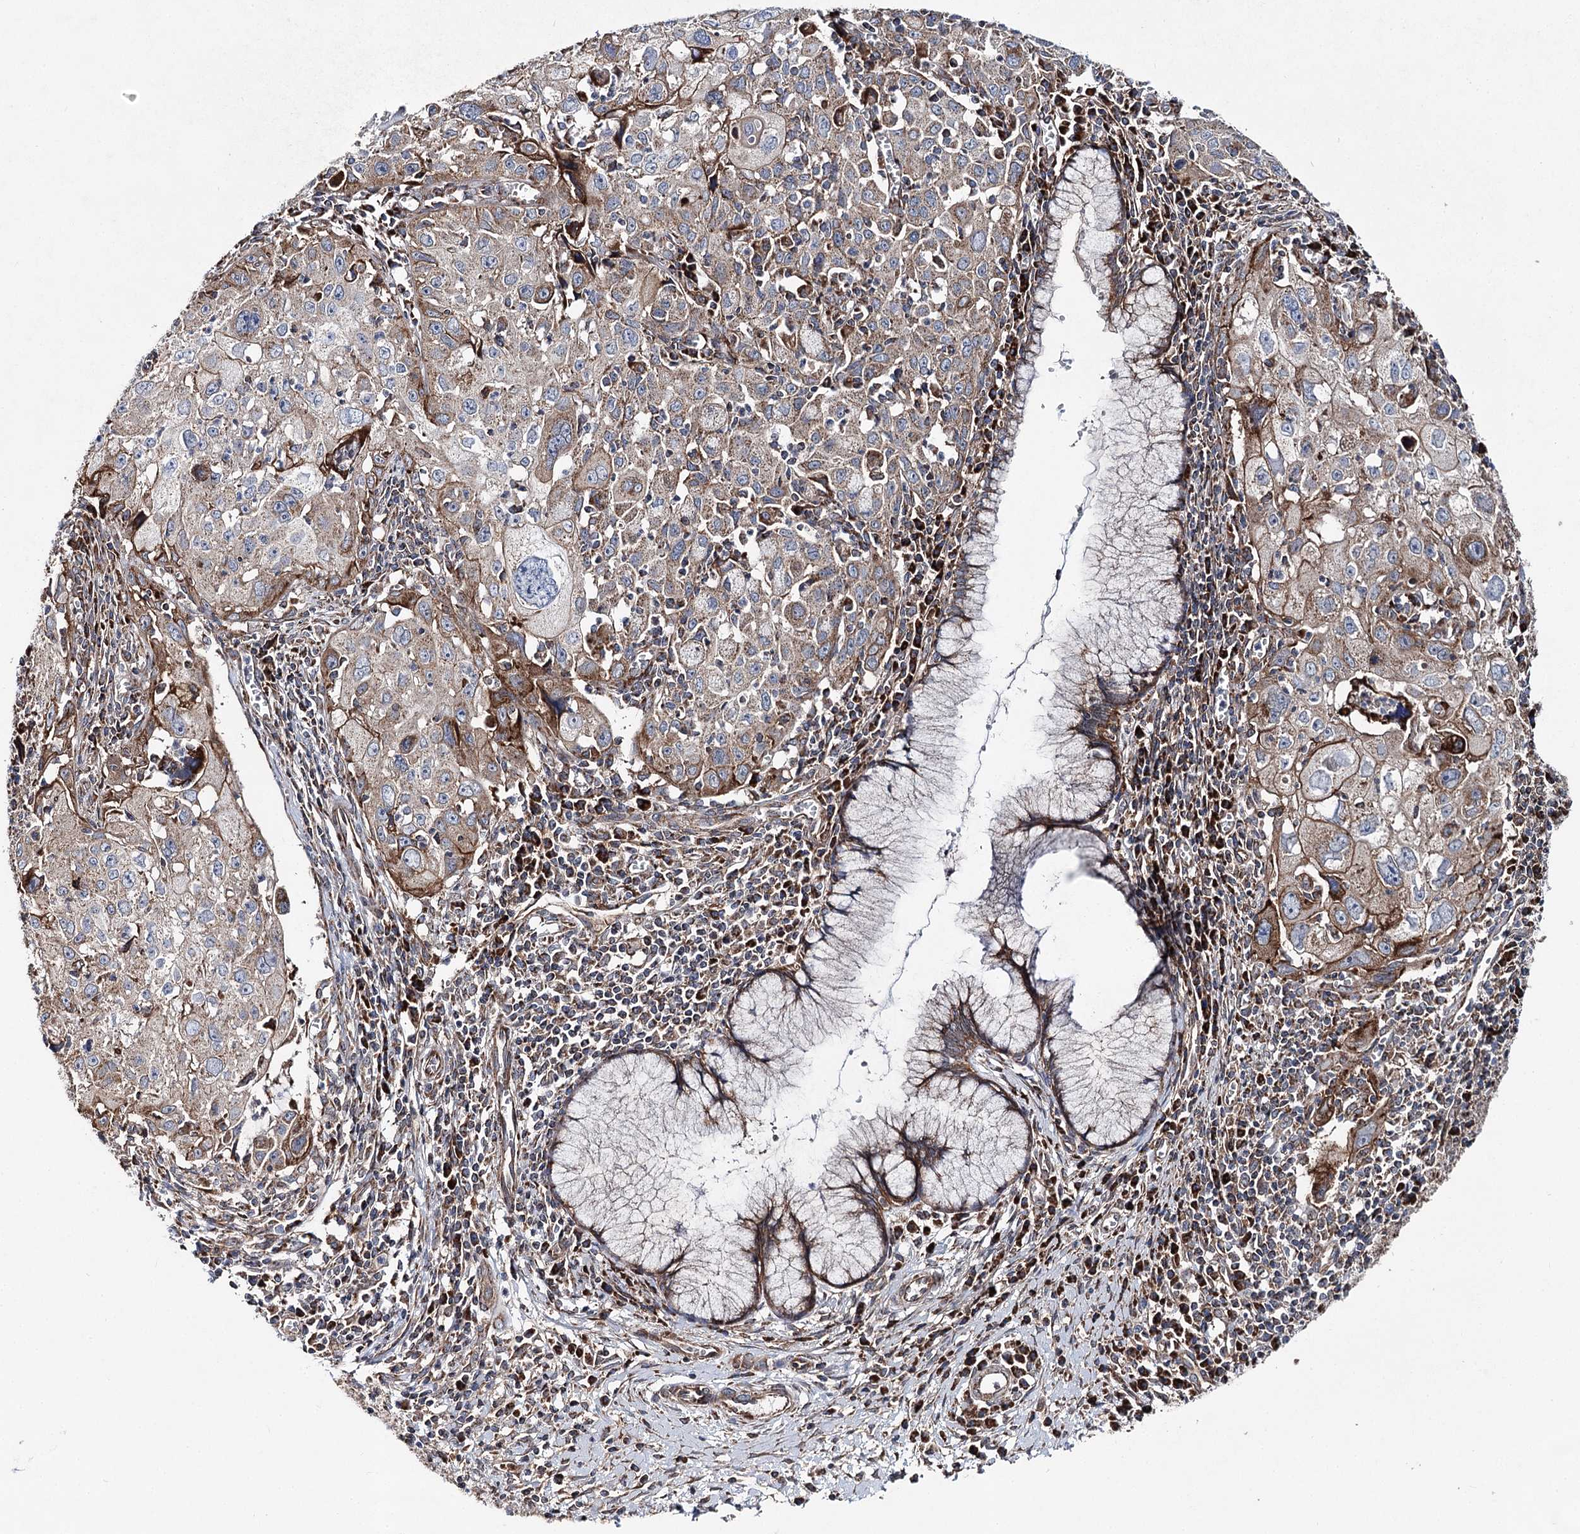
{"staining": {"intensity": "moderate", "quantity": "25%-75%", "location": "cytoplasmic/membranous"}, "tissue": "cervical cancer", "cell_type": "Tumor cells", "image_type": "cancer", "snomed": [{"axis": "morphology", "description": "Squamous cell carcinoma, NOS"}, {"axis": "topography", "description": "Cervix"}], "caption": "An immunohistochemistry photomicrograph of tumor tissue is shown. Protein staining in brown highlights moderate cytoplasmic/membranous positivity in cervical cancer (squamous cell carcinoma) within tumor cells. The protein of interest is stained brown, and the nuclei are stained in blue (DAB IHC with brightfield microscopy, high magnification).", "gene": "MSANTD2", "patient": {"sex": "female", "age": 42}}